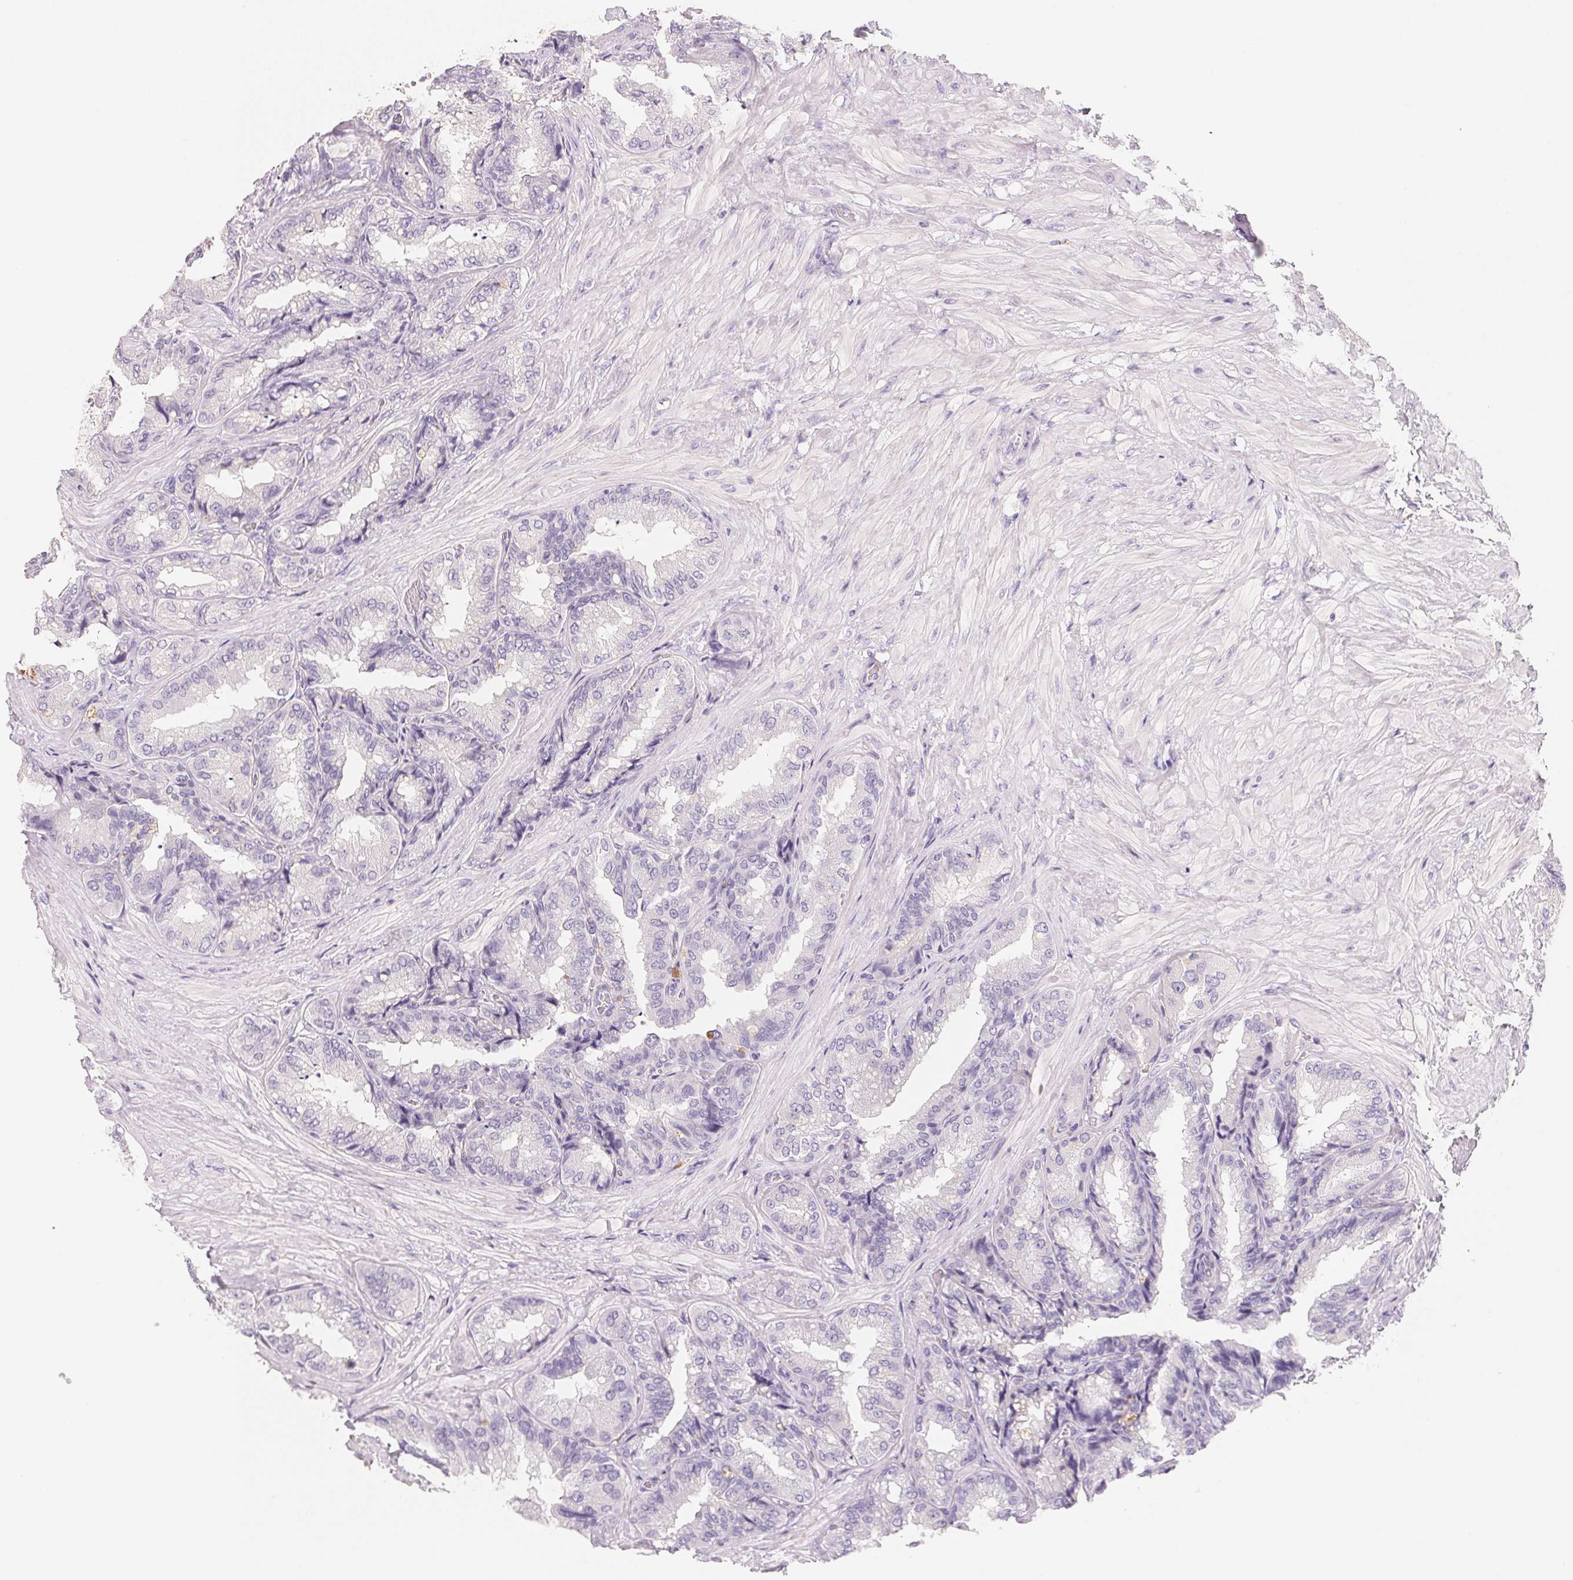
{"staining": {"intensity": "moderate", "quantity": "<25%", "location": "cytoplasmic/membranous"}, "tissue": "seminal vesicle", "cell_type": "Glandular cells", "image_type": "normal", "snomed": [{"axis": "morphology", "description": "Normal tissue, NOS"}, {"axis": "topography", "description": "Seminal veicle"}], "caption": "Seminal vesicle stained for a protein (brown) demonstrates moderate cytoplasmic/membranous positive positivity in approximately <25% of glandular cells.", "gene": "ACP3", "patient": {"sex": "male", "age": 68}}